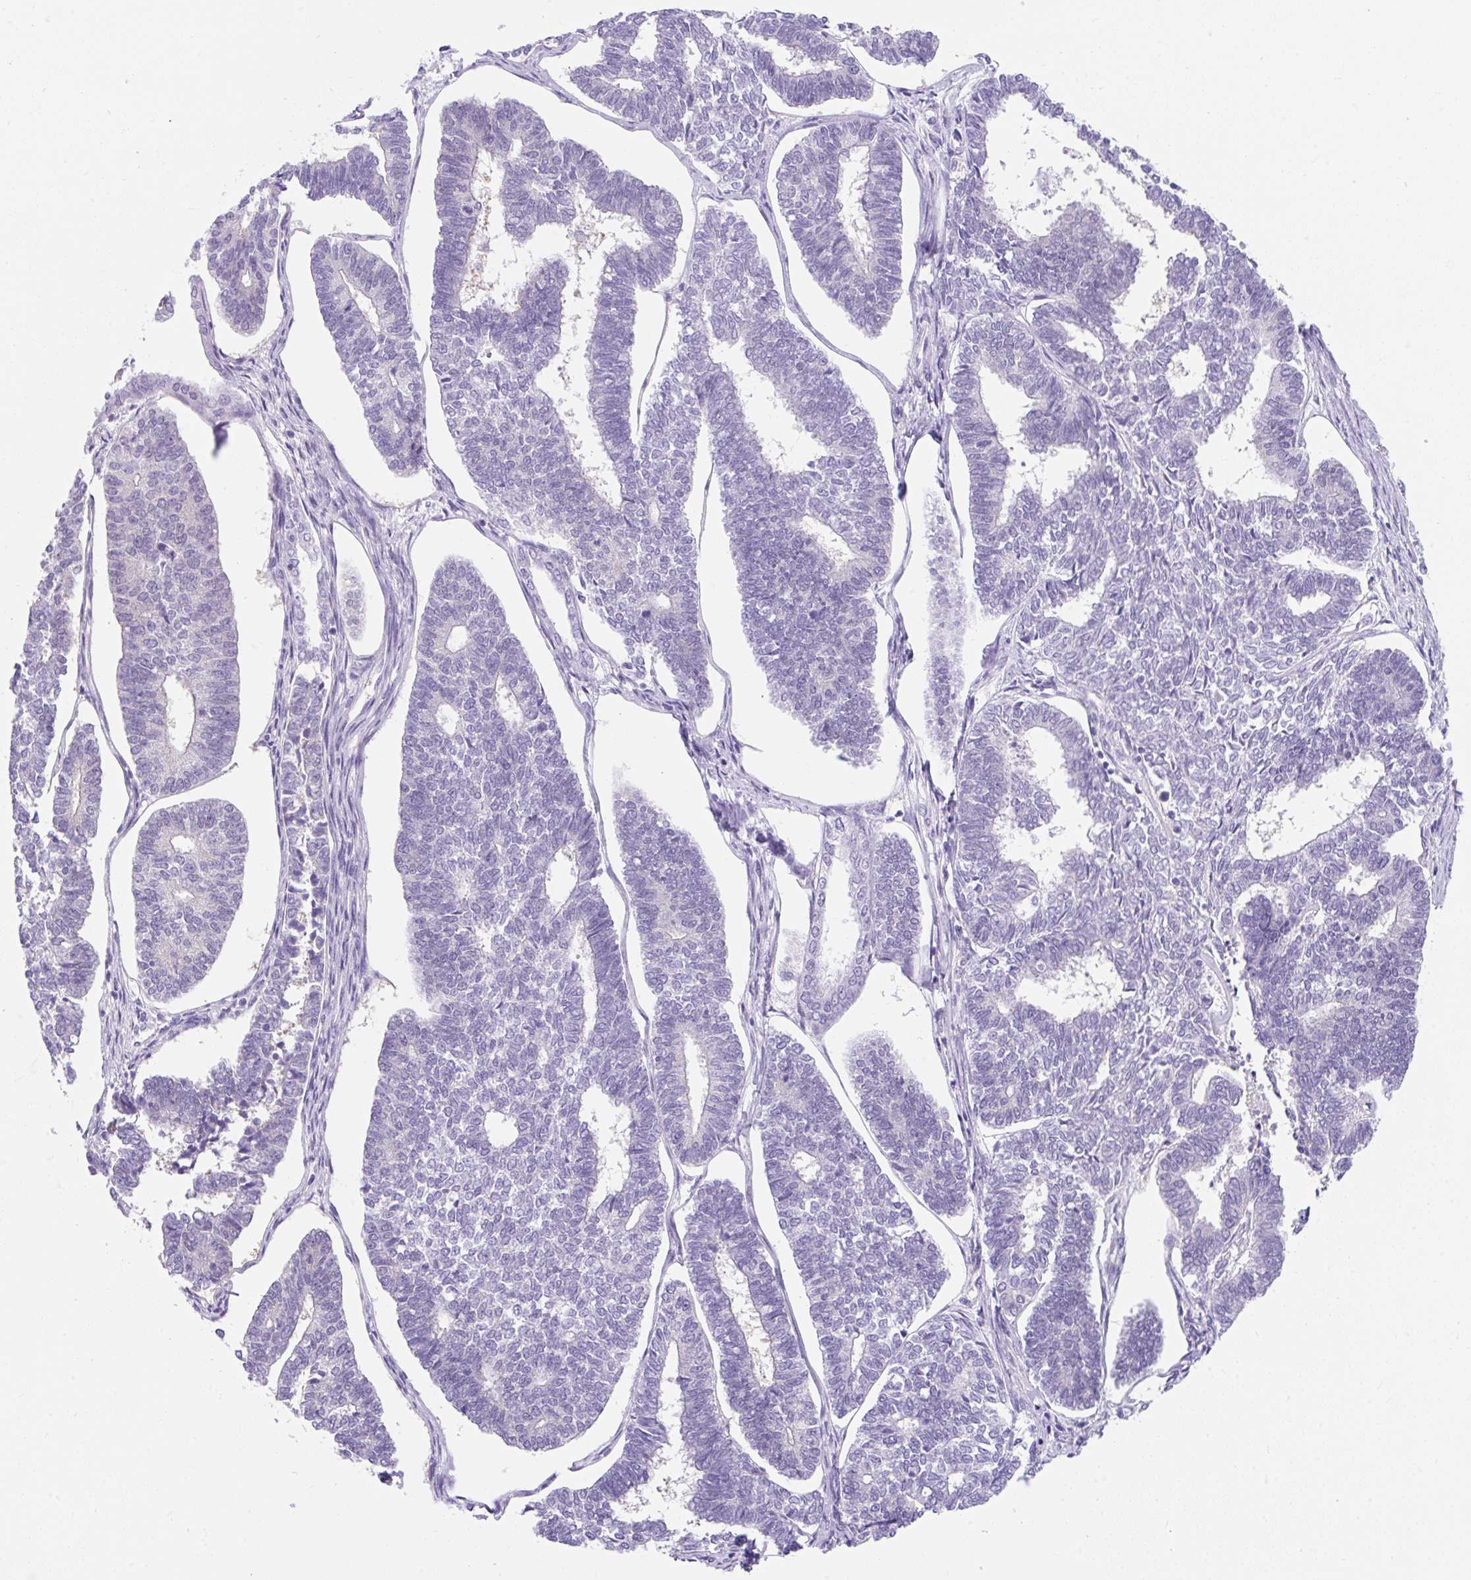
{"staining": {"intensity": "negative", "quantity": "none", "location": "none"}, "tissue": "endometrial cancer", "cell_type": "Tumor cells", "image_type": "cancer", "snomed": [{"axis": "morphology", "description": "Adenocarcinoma, NOS"}, {"axis": "topography", "description": "Endometrium"}], "caption": "Human adenocarcinoma (endometrial) stained for a protein using immunohistochemistry (IHC) exhibits no staining in tumor cells.", "gene": "GOLGA8A", "patient": {"sex": "female", "age": 70}}